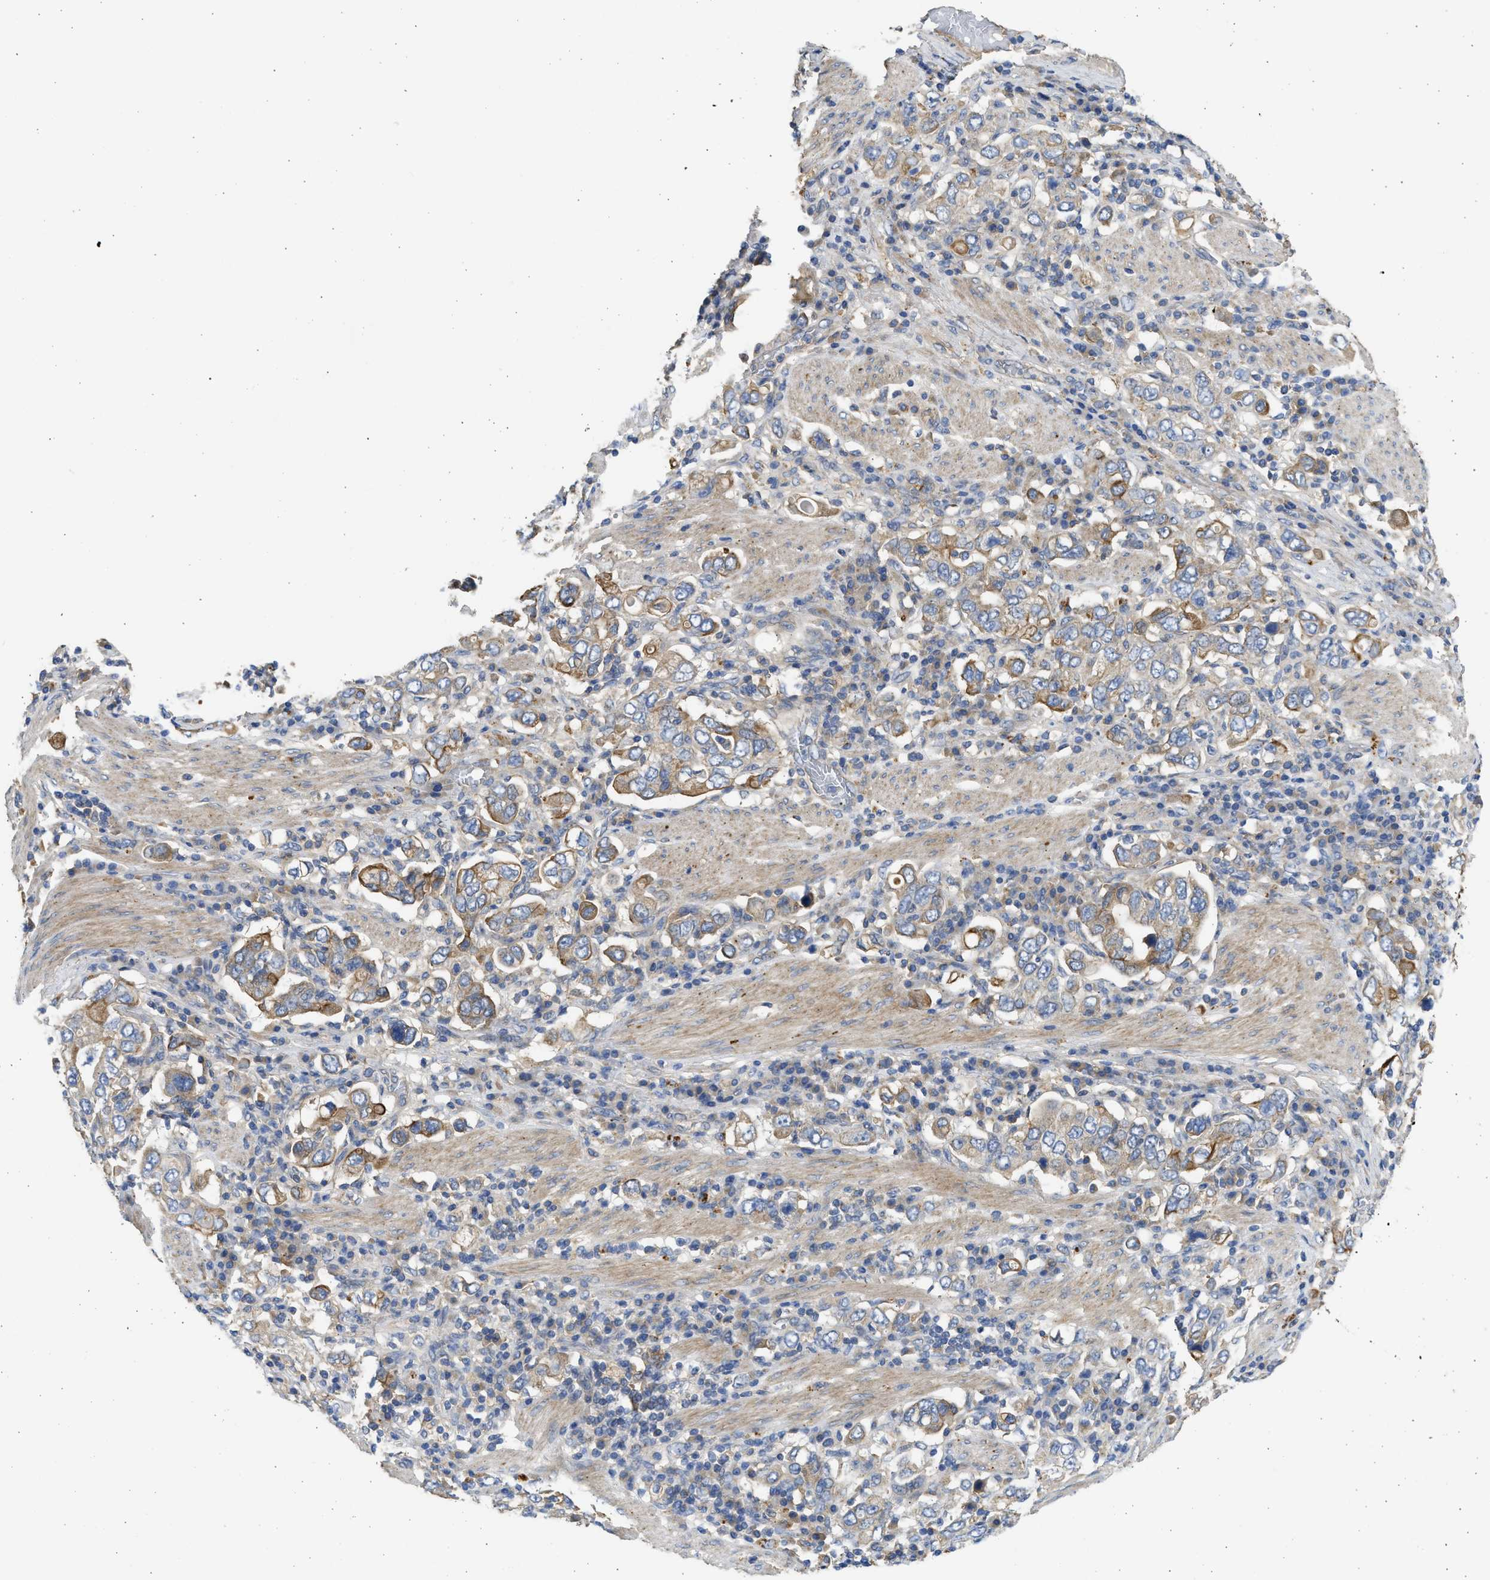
{"staining": {"intensity": "moderate", "quantity": "25%-75%", "location": "cytoplasmic/membranous"}, "tissue": "stomach cancer", "cell_type": "Tumor cells", "image_type": "cancer", "snomed": [{"axis": "morphology", "description": "Adenocarcinoma, NOS"}, {"axis": "topography", "description": "Stomach, upper"}], "caption": "Immunohistochemical staining of human adenocarcinoma (stomach) reveals moderate cytoplasmic/membranous protein expression in about 25%-75% of tumor cells.", "gene": "CSRNP2", "patient": {"sex": "male", "age": 62}}